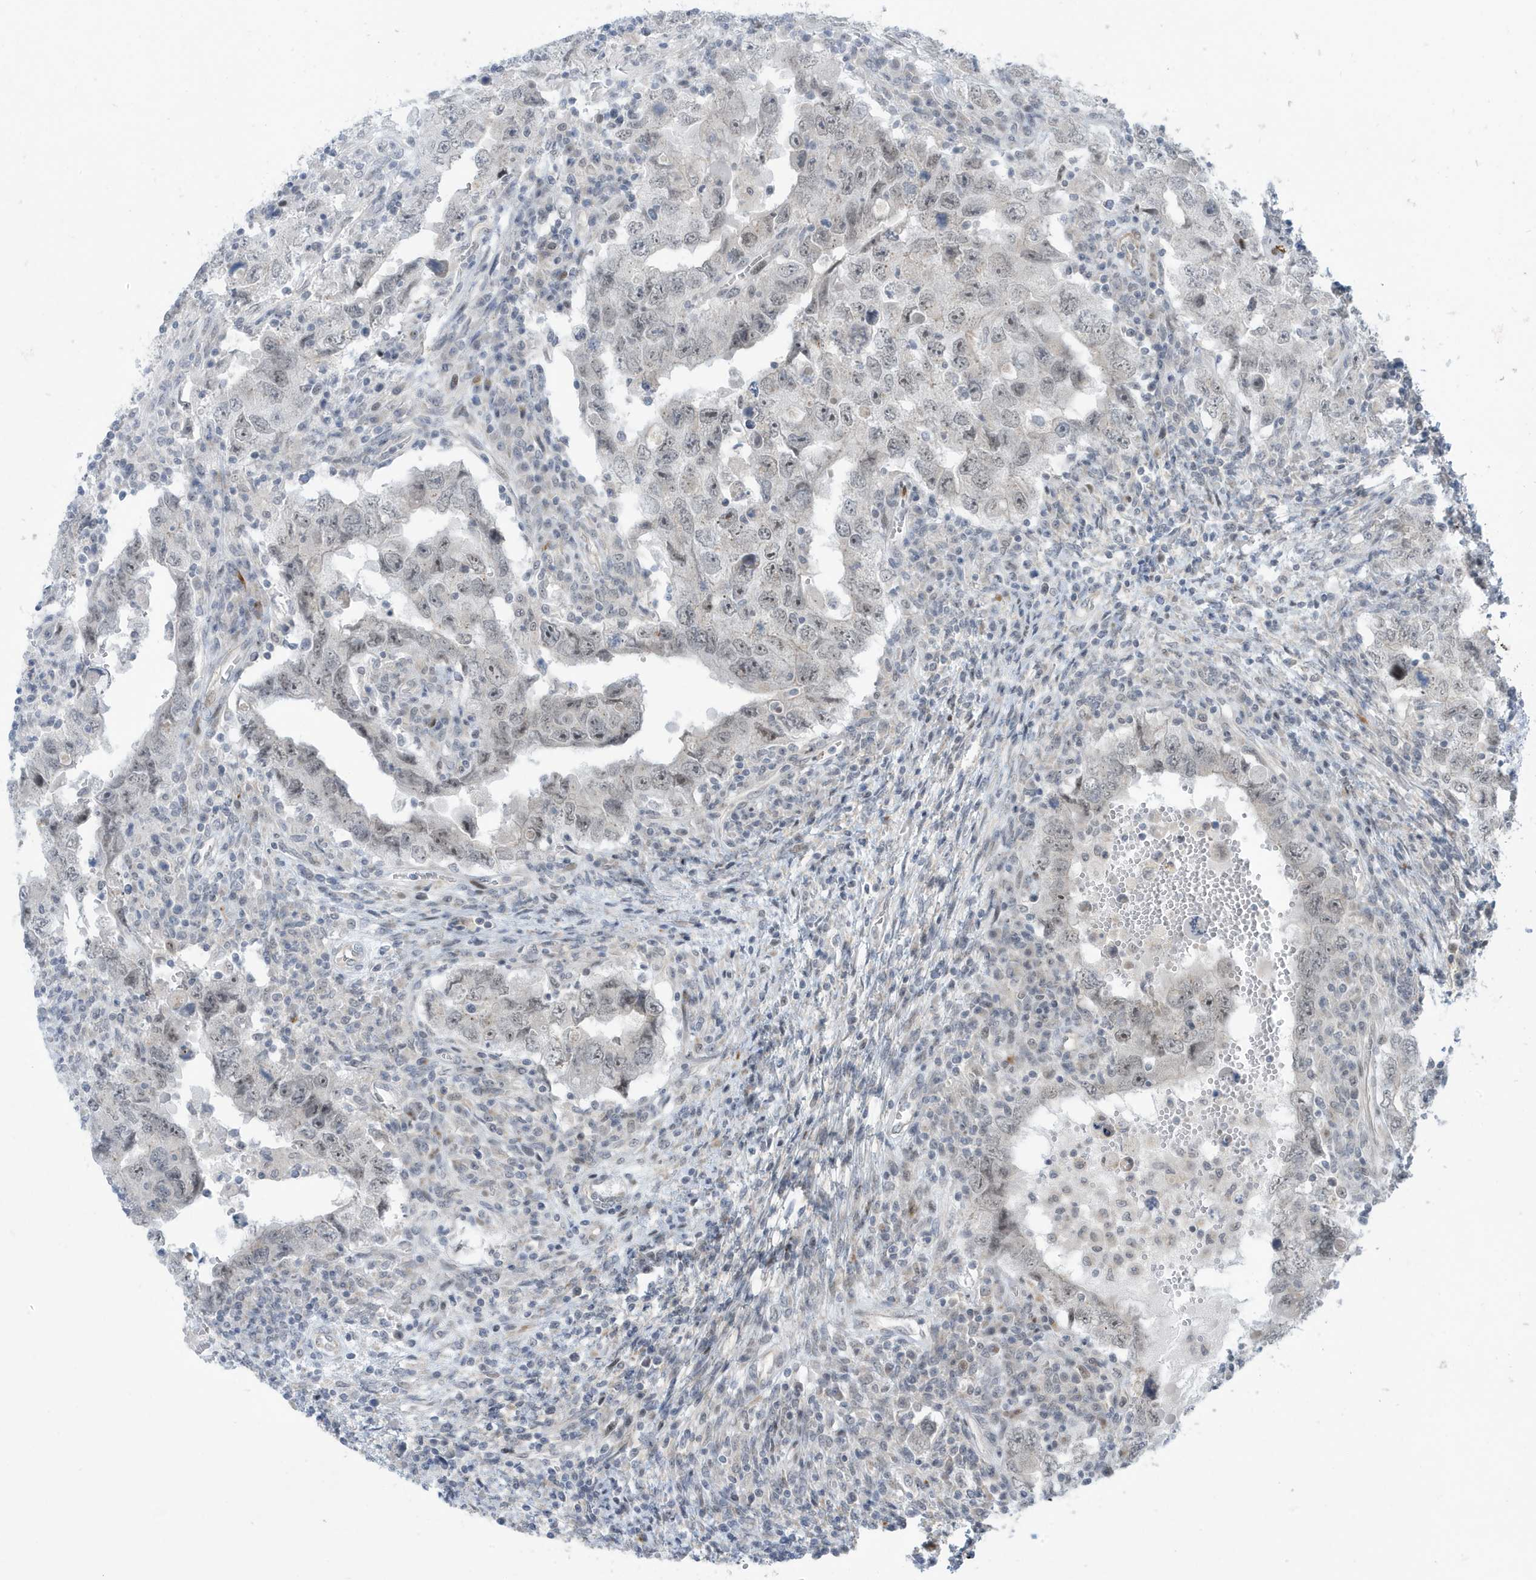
{"staining": {"intensity": "weak", "quantity": "<25%", "location": "nuclear"}, "tissue": "testis cancer", "cell_type": "Tumor cells", "image_type": "cancer", "snomed": [{"axis": "morphology", "description": "Carcinoma, Embryonal, NOS"}, {"axis": "topography", "description": "Testis"}], "caption": "This histopathology image is of testis cancer stained with IHC to label a protein in brown with the nuclei are counter-stained blue. There is no positivity in tumor cells.", "gene": "FAM9B", "patient": {"sex": "male", "age": 26}}